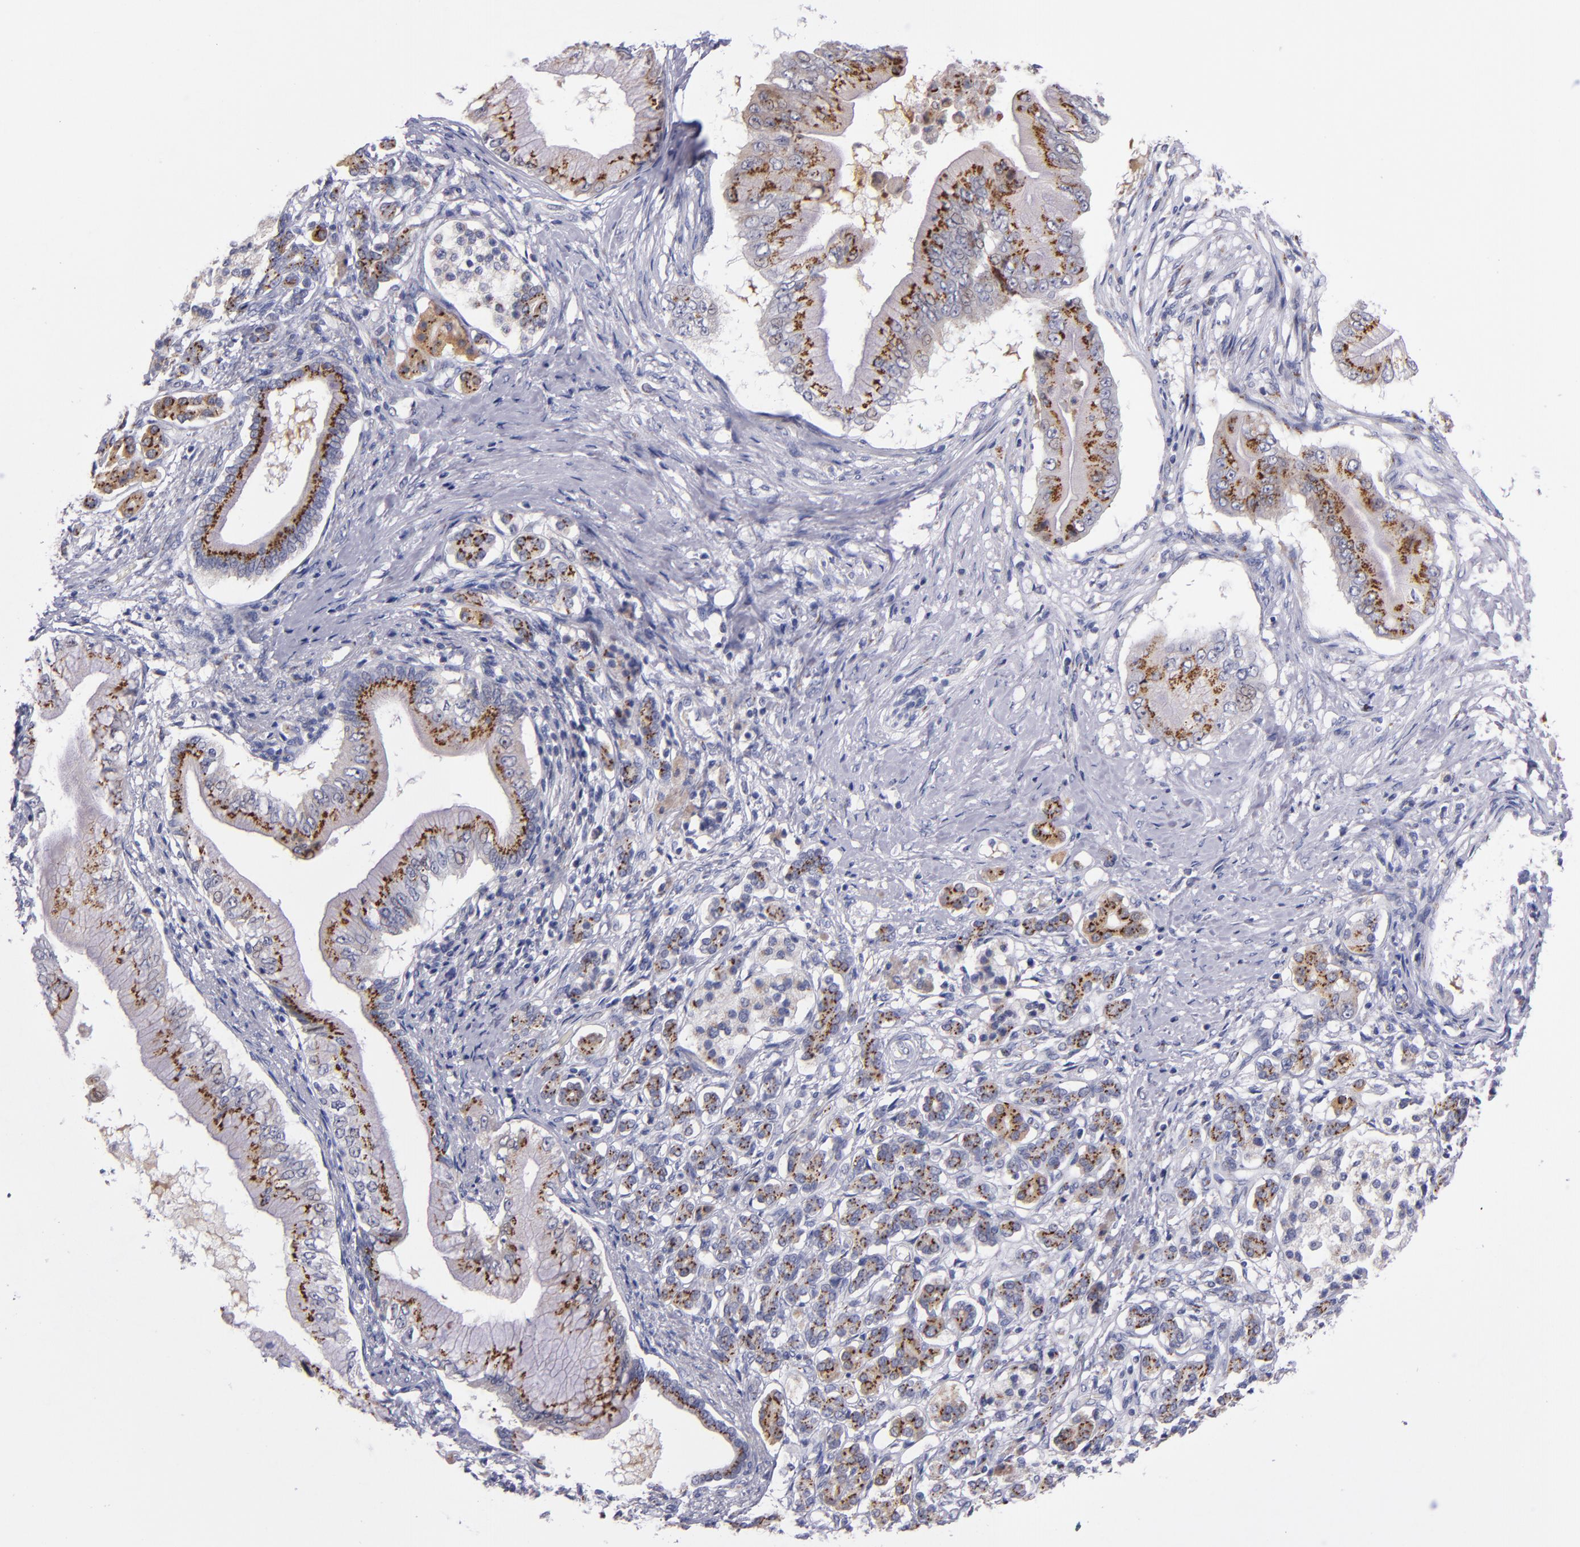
{"staining": {"intensity": "strong", "quantity": ">75%", "location": "cytoplasmic/membranous"}, "tissue": "pancreatic cancer", "cell_type": "Tumor cells", "image_type": "cancer", "snomed": [{"axis": "morphology", "description": "Adenocarcinoma, NOS"}, {"axis": "topography", "description": "Pancreas"}], "caption": "About >75% of tumor cells in human pancreatic adenocarcinoma show strong cytoplasmic/membranous protein expression as visualized by brown immunohistochemical staining.", "gene": "RAB41", "patient": {"sex": "male", "age": 62}}